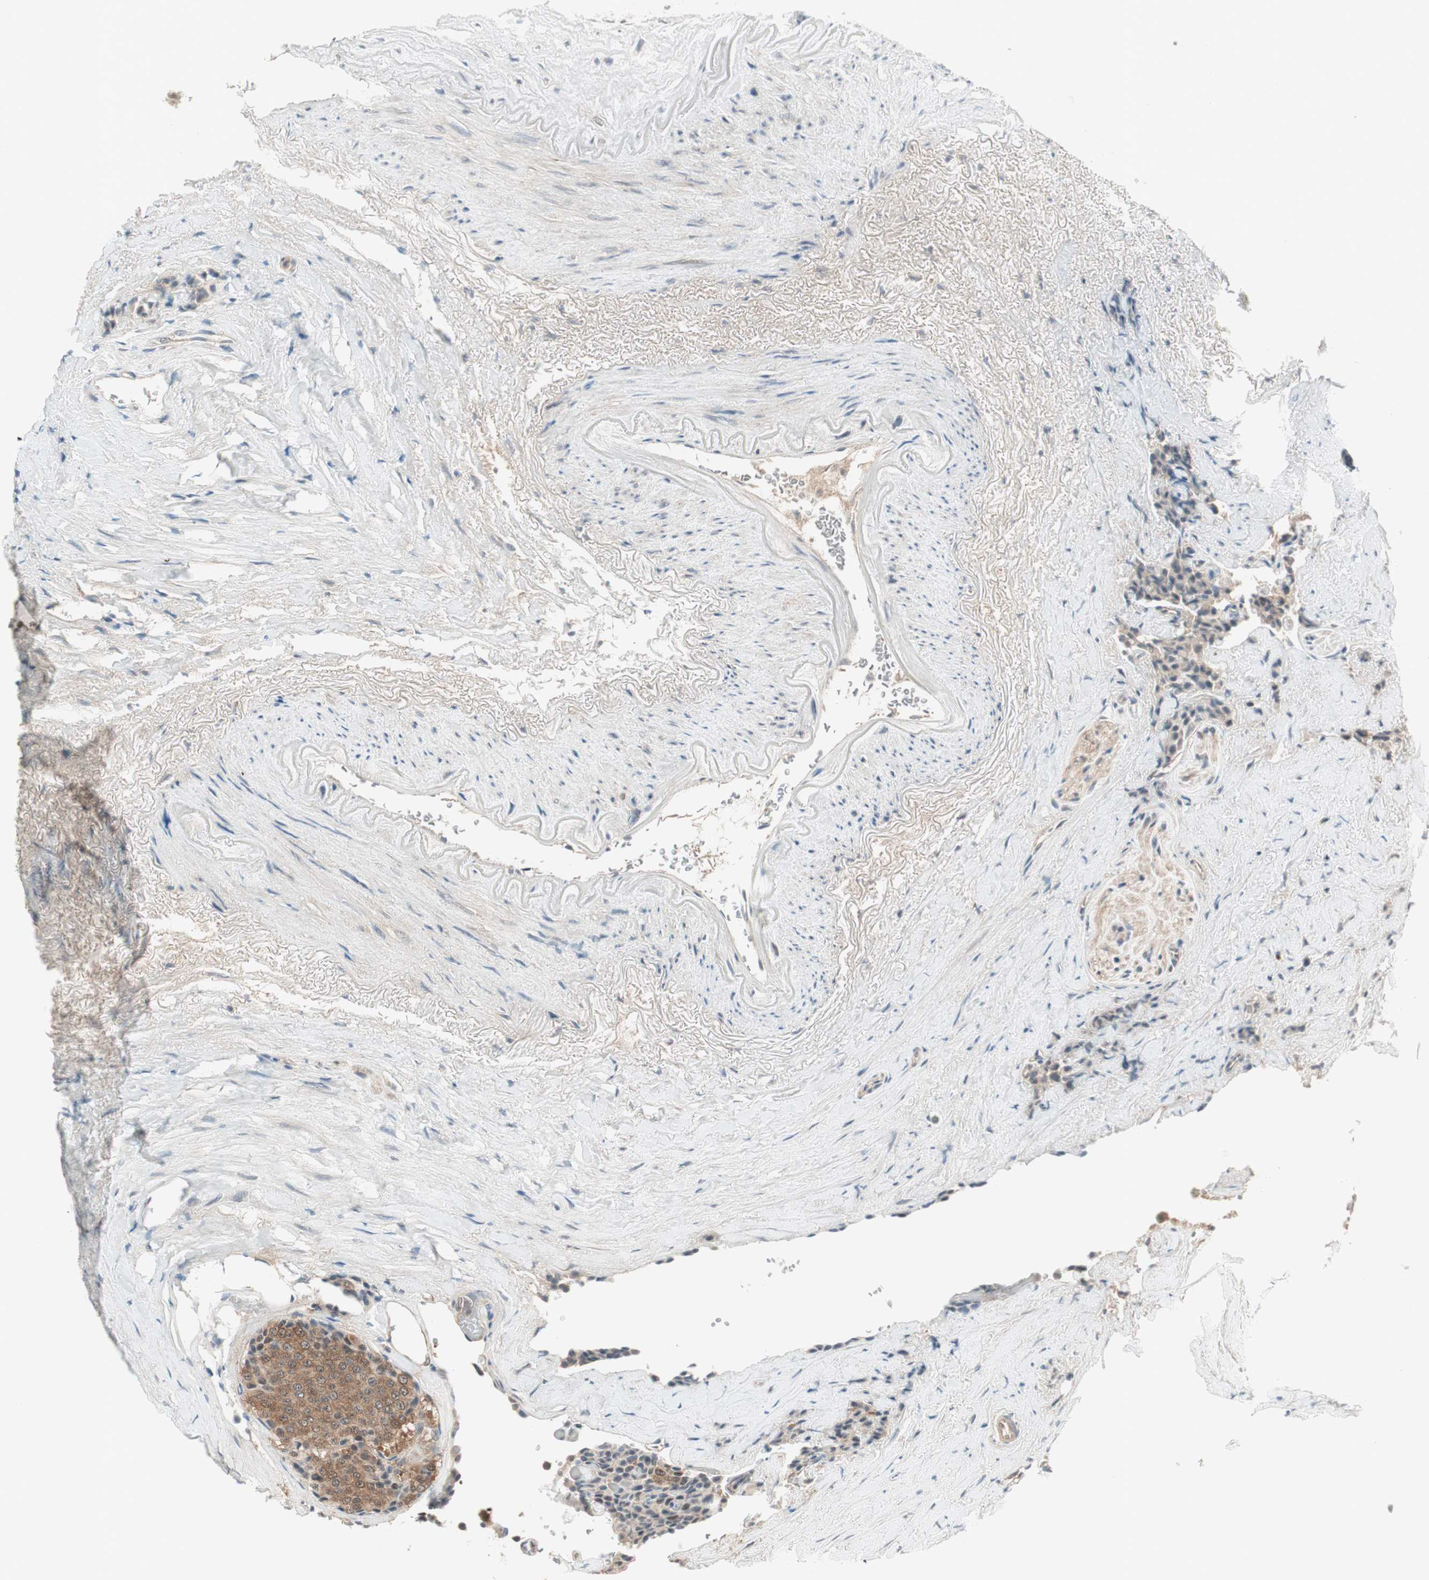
{"staining": {"intensity": "moderate", "quantity": ">75%", "location": "cytoplasmic/membranous"}, "tissue": "carcinoid", "cell_type": "Tumor cells", "image_type": "cancer", "snomed": [{"axis": "morphology", "description": "Carcinoid, malignant, NOS"}, {"axis": "topography", "description": "Colon"}], "caption": "Malignant carcinoid tissue demonstrates moderate cytoplasmic/membranous expression in about >75% of tumor cells, visualized by immunohistochemistry. (DAB IHC with brightfield microscopy, high magnification).", "gene": "GALT", "patient": {"sex": "female", "age": 61}}